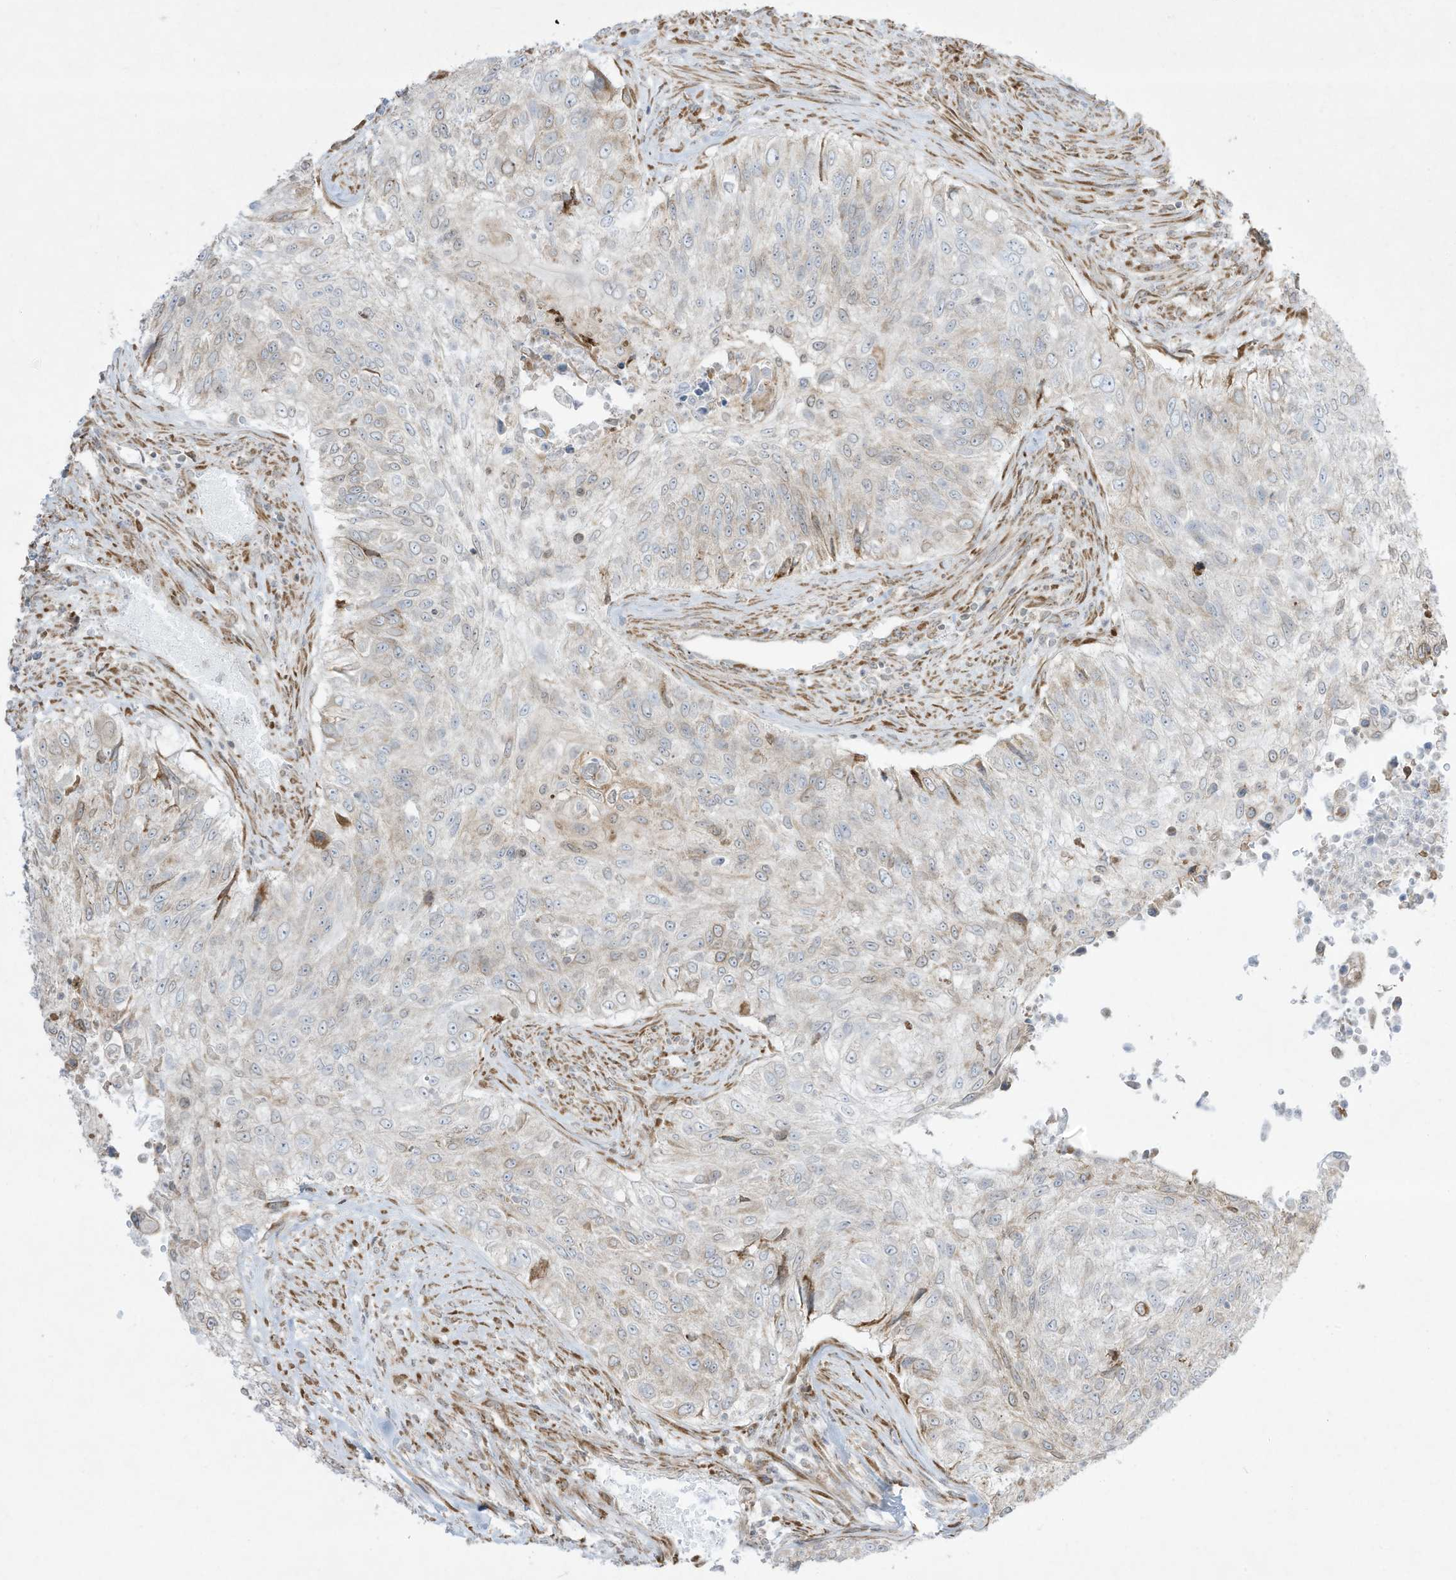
{"staining": {"intensity": "negative", "quantity": "none", "location": "none"}, "tissue": "urothelial cancer", "cell_type": "Tumor cells", "image_type": "cancer", "snomed": [{"axis": "morphology", "description": "Urothelial carcinoma, High grade"}, {"axis": "topography", "description": "Urinary bladder"}], "caption": "IHC histopathology image of human high-grade urothelial carcinoma stained for a protein (brown), which demonstrates no expression in tumor cells. (Immunohistochemistry (ihc), brightfield microscopy, high magnification).", "gene": "PTK6", "patient": {"sex": "female", "age": 60}}